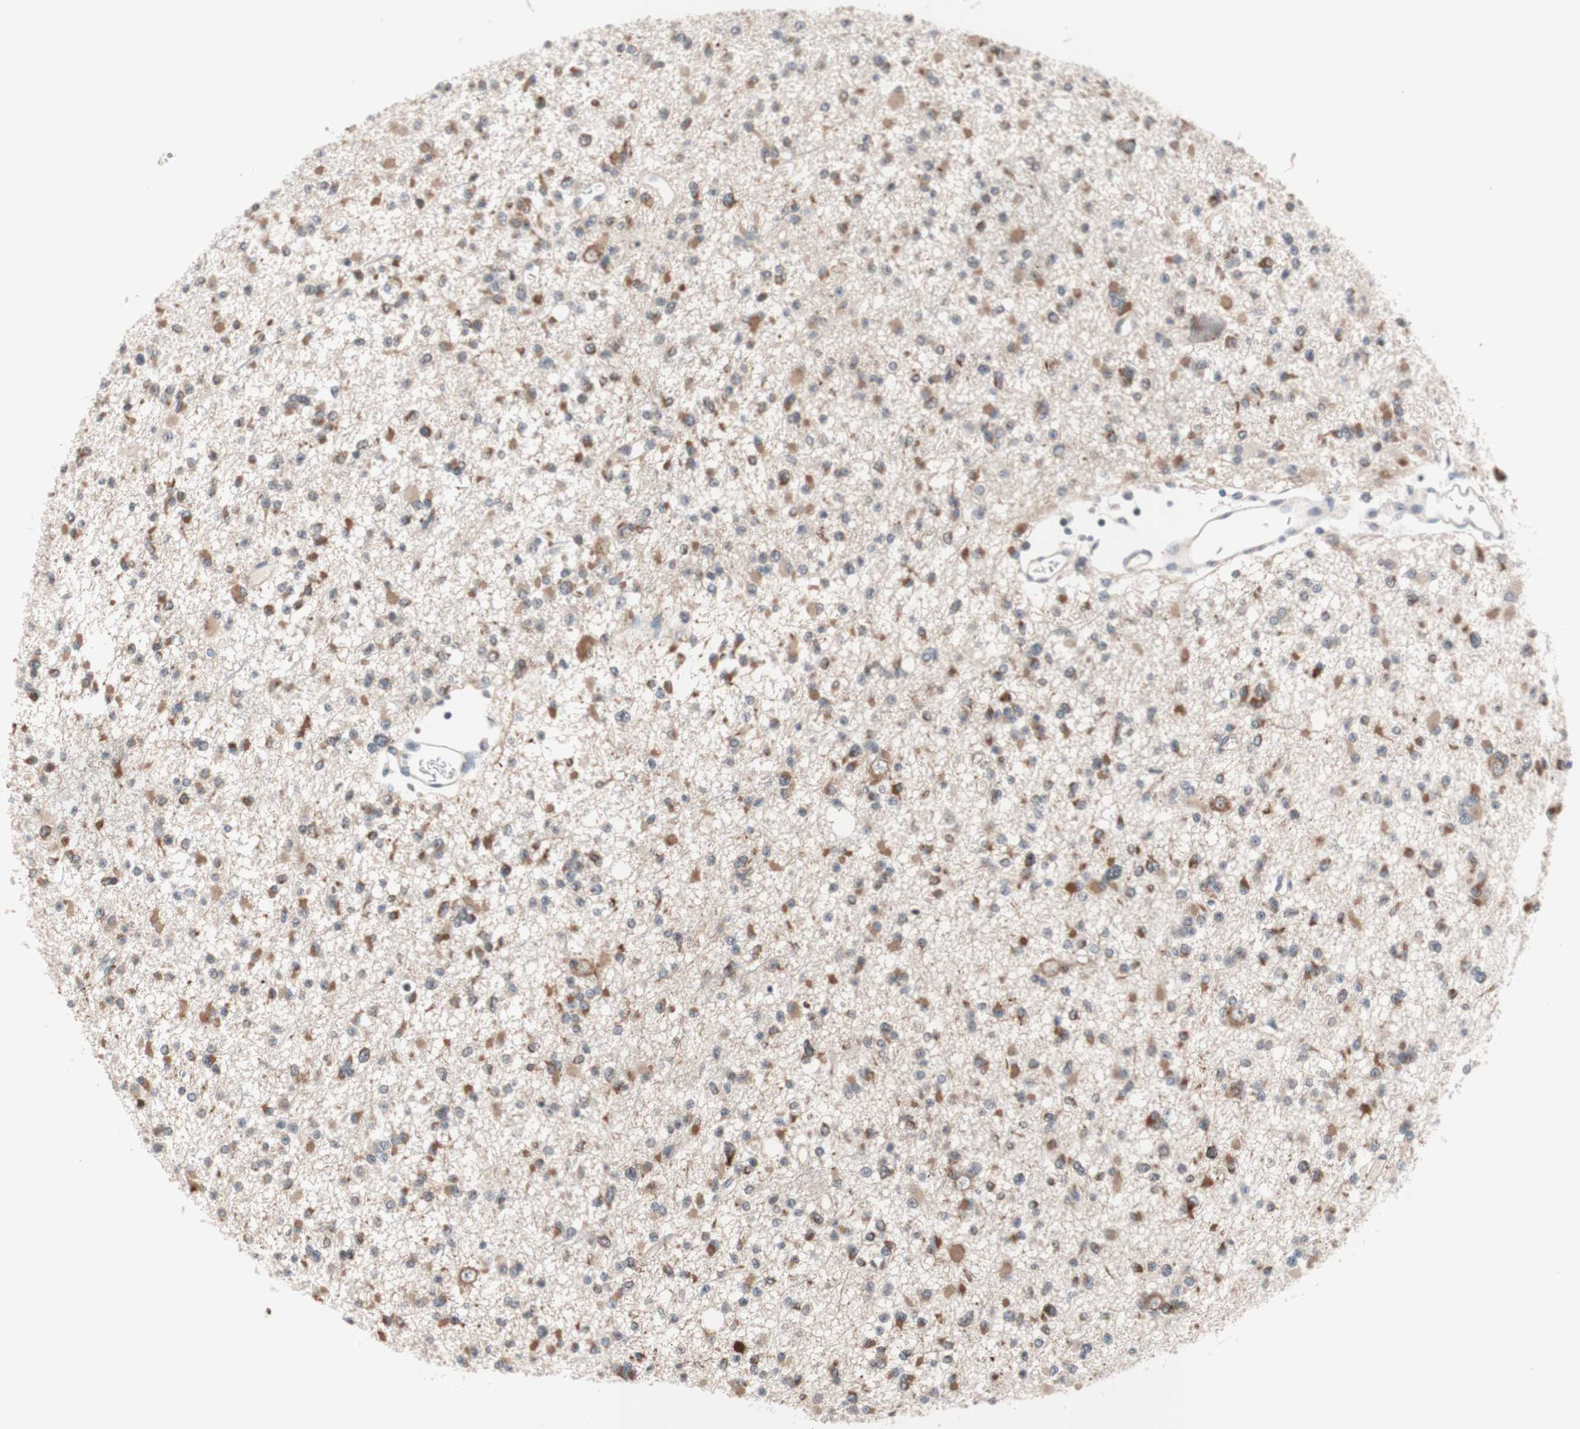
{"staining": {"intensity": "moderate", "quantity": "25%-75%", "location": "cytoplasmic/membranous"}, "tissue": "glioma", "cell_type": "Tumor cells", "image_type": "cancer", "snomed": [{"axis": "morphology", "description": "Glioma, malignant, Low grade"}, {"axis": "topography", "description": "Brain"}], "caption": "An immunohistochemistry image of neoplastic tissue is shown. Protein staining in brown labels moderate cytoplasmic/membranous positivity in malignant glioma (low-grade) within tumor cells.", "gene": "CD55", "patient": {"sex": "female", "age": 22}}